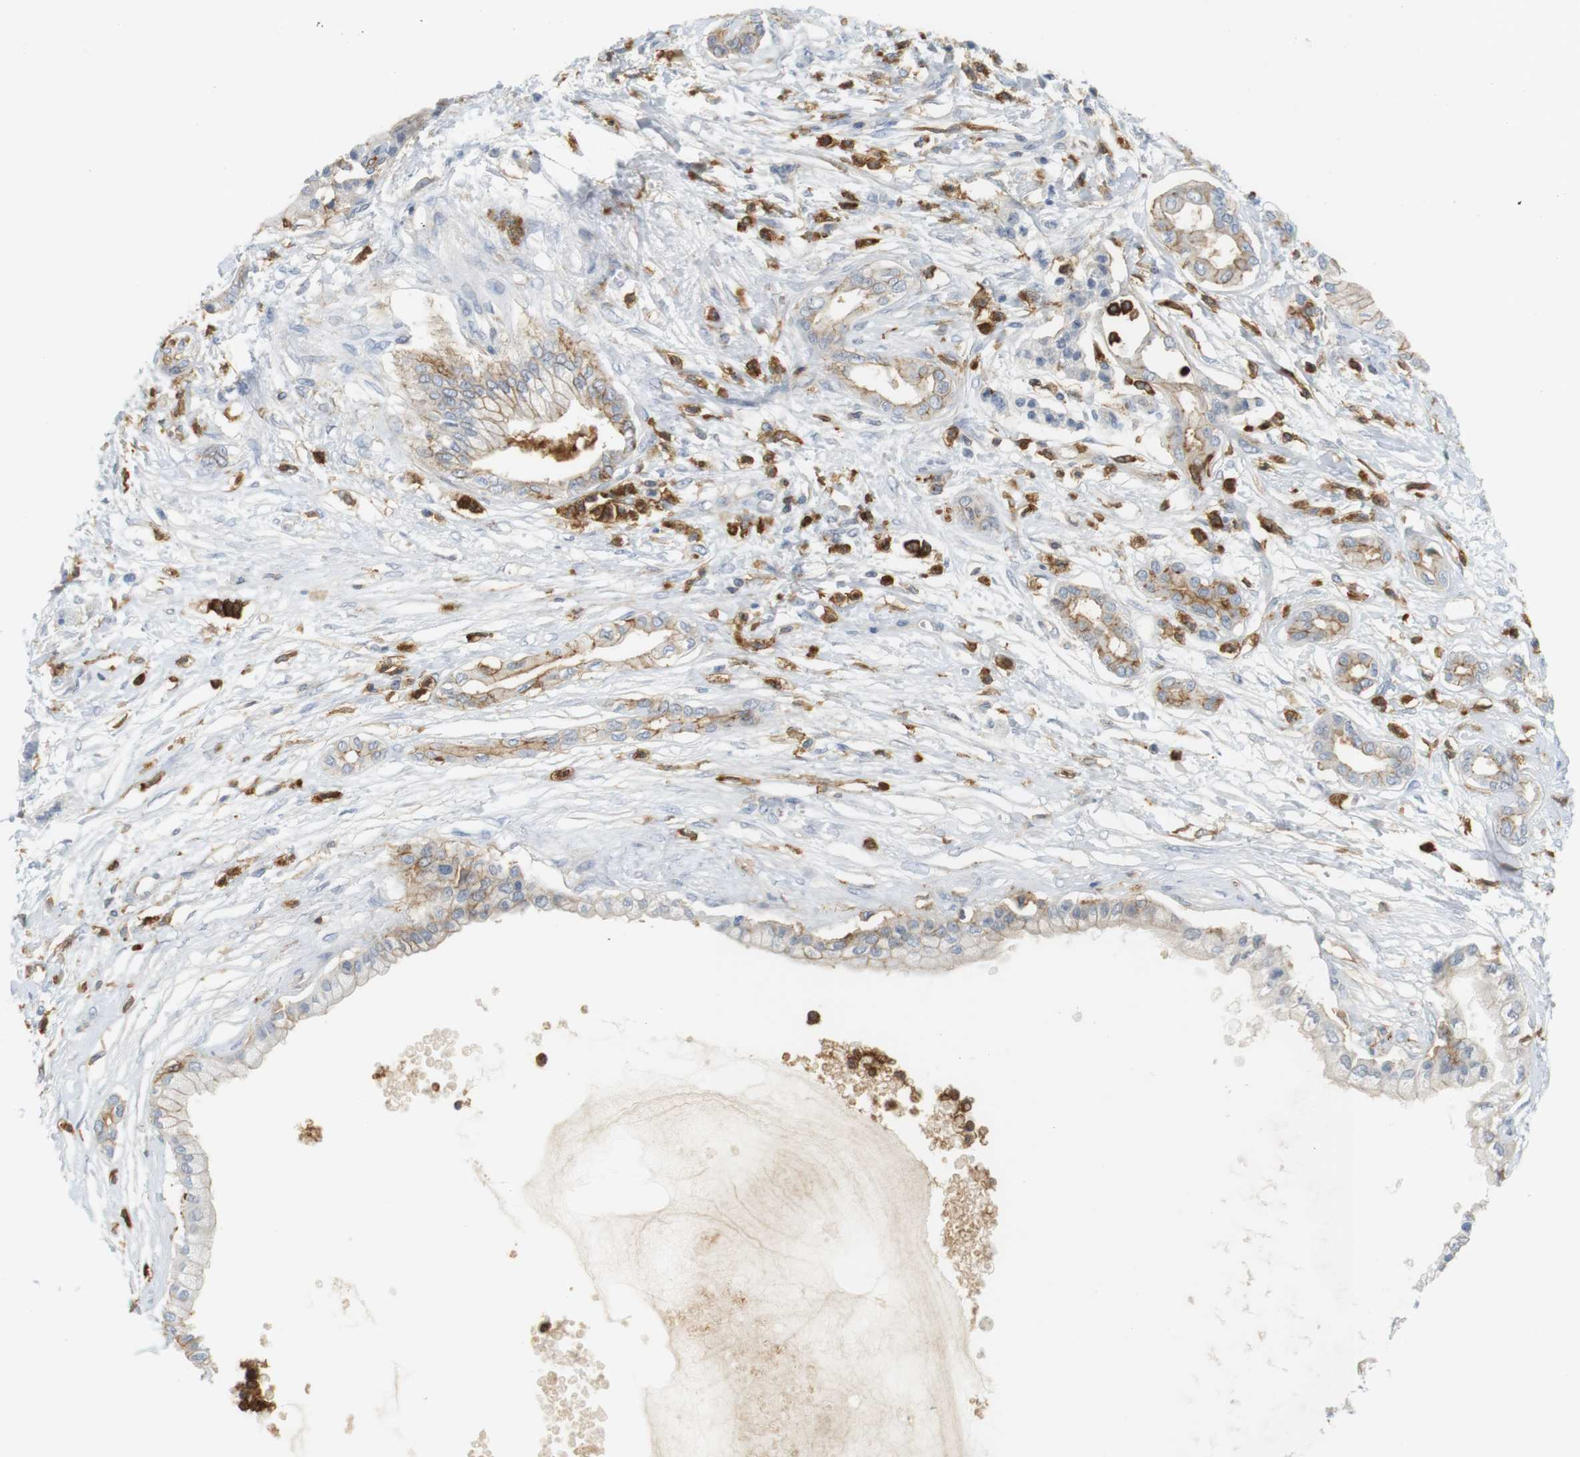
{"staining": {"intensity": "moderate", "quantity": "25%-75%", "location": "cytoplasmic/membranous"}, "tissue": "pancreatic cancer", "cell_type": "Tumor cells", "image_type": "cancer", "snomed": [{"axis": "morphology", "description": "Adenocarcinoma, NOS"}, {"axis": "topography", "description": "Pancreas"}], "caption": "Protein analysis of pancreatic cancer (adenocarcinoma) tissue demonstrates moderate cytoplasmic/membranous staining in approximately 25%-75% of tumor cells.", "gene": "SIRPA", "patient": {"sex": "male", "age": 56}}